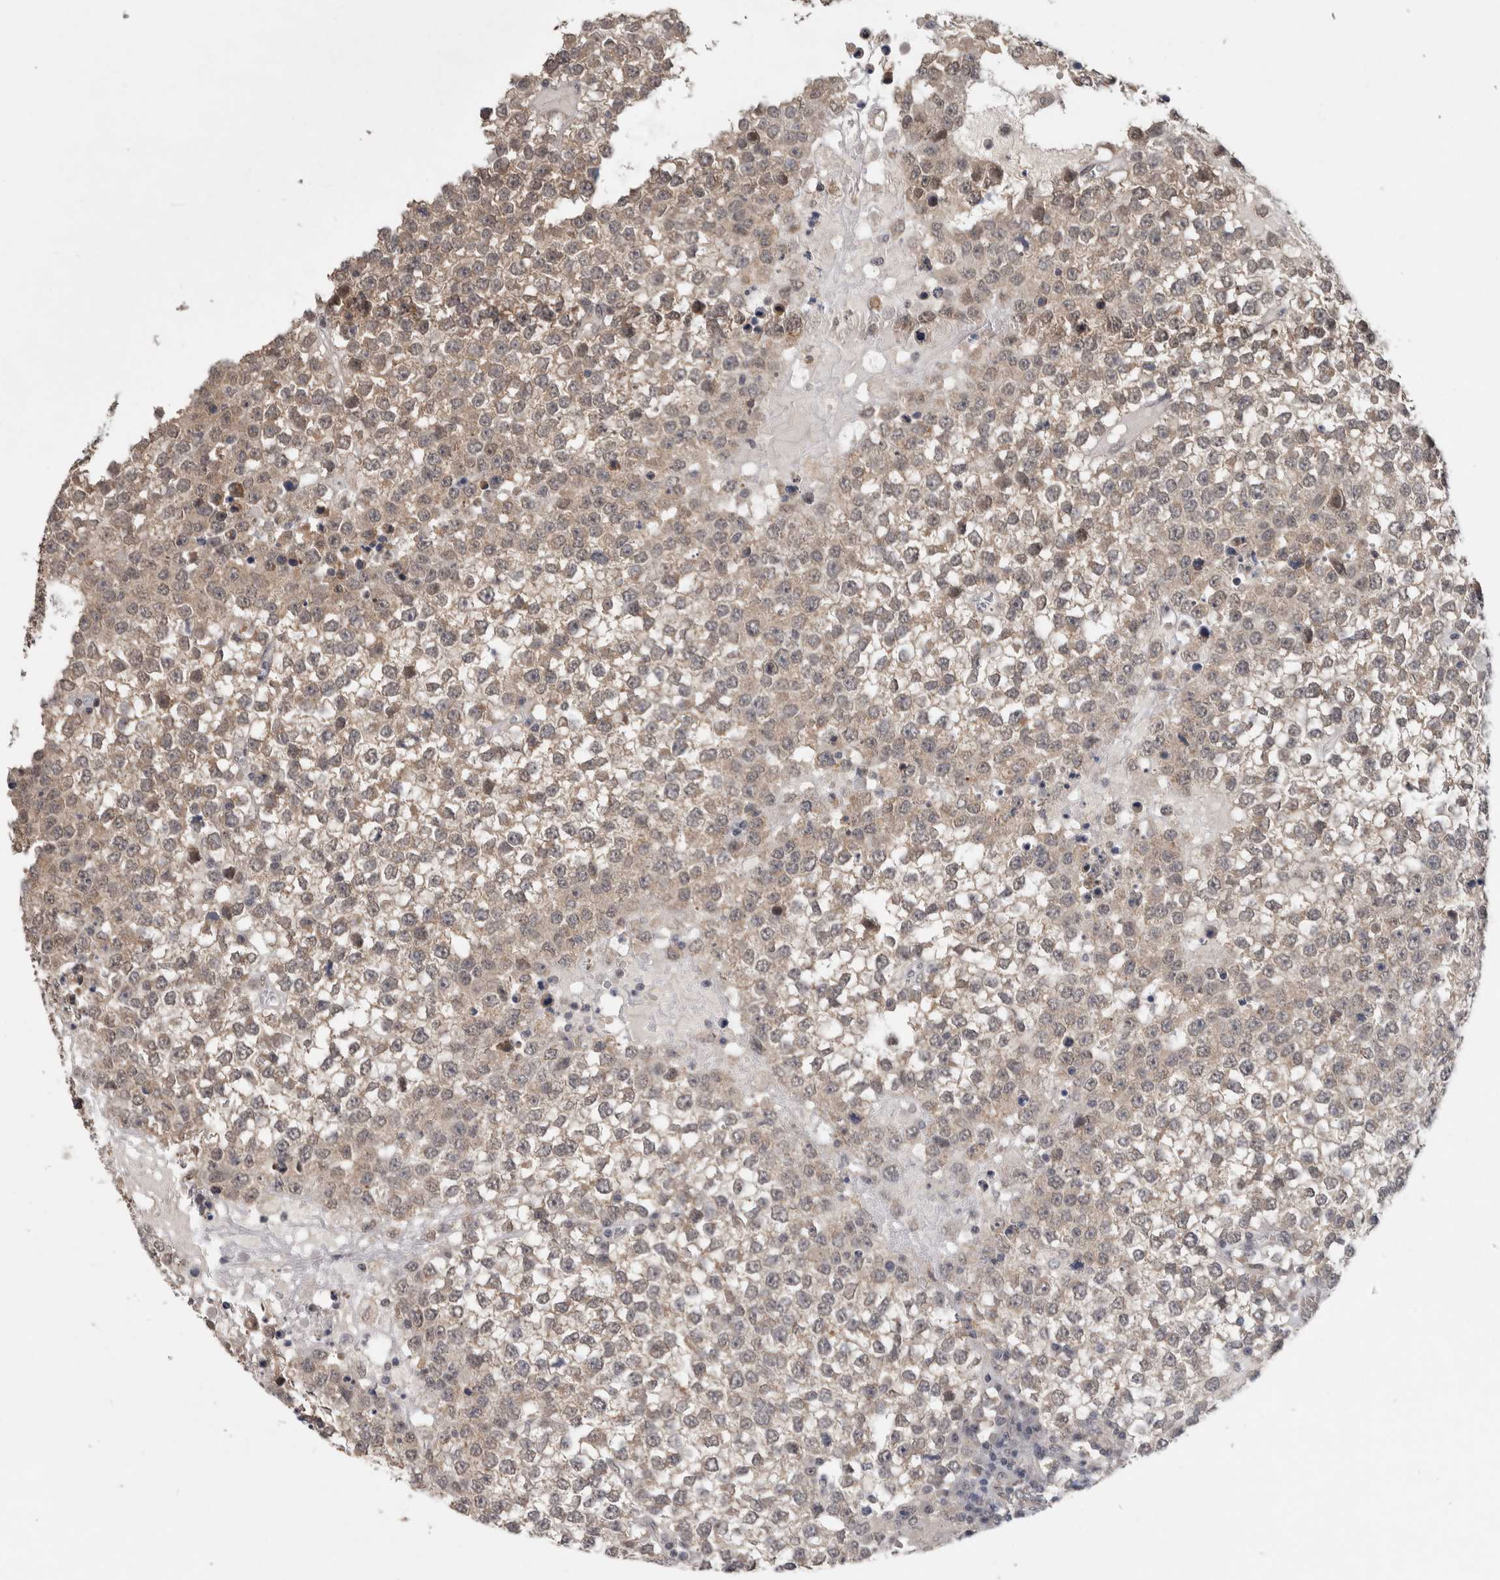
{"staining": {"intensity": "weak", "quantity": "<25%", "location": "cytoplasmic/membranous"}, "tissue": "testis cancer", "cell_type": "Tumor cells", "image_type": "cancer", "snomed": [{"axis": "morphology", "description": "Seminoma, NOS"}, {"axis": "topography", "description": "Testis"}], "caption": "Histopathology image shows no significant protein positivity in tumor cells of testis cancer.", "gene": "RHPN1", "patient": {"sex": "male", "age": 65}}